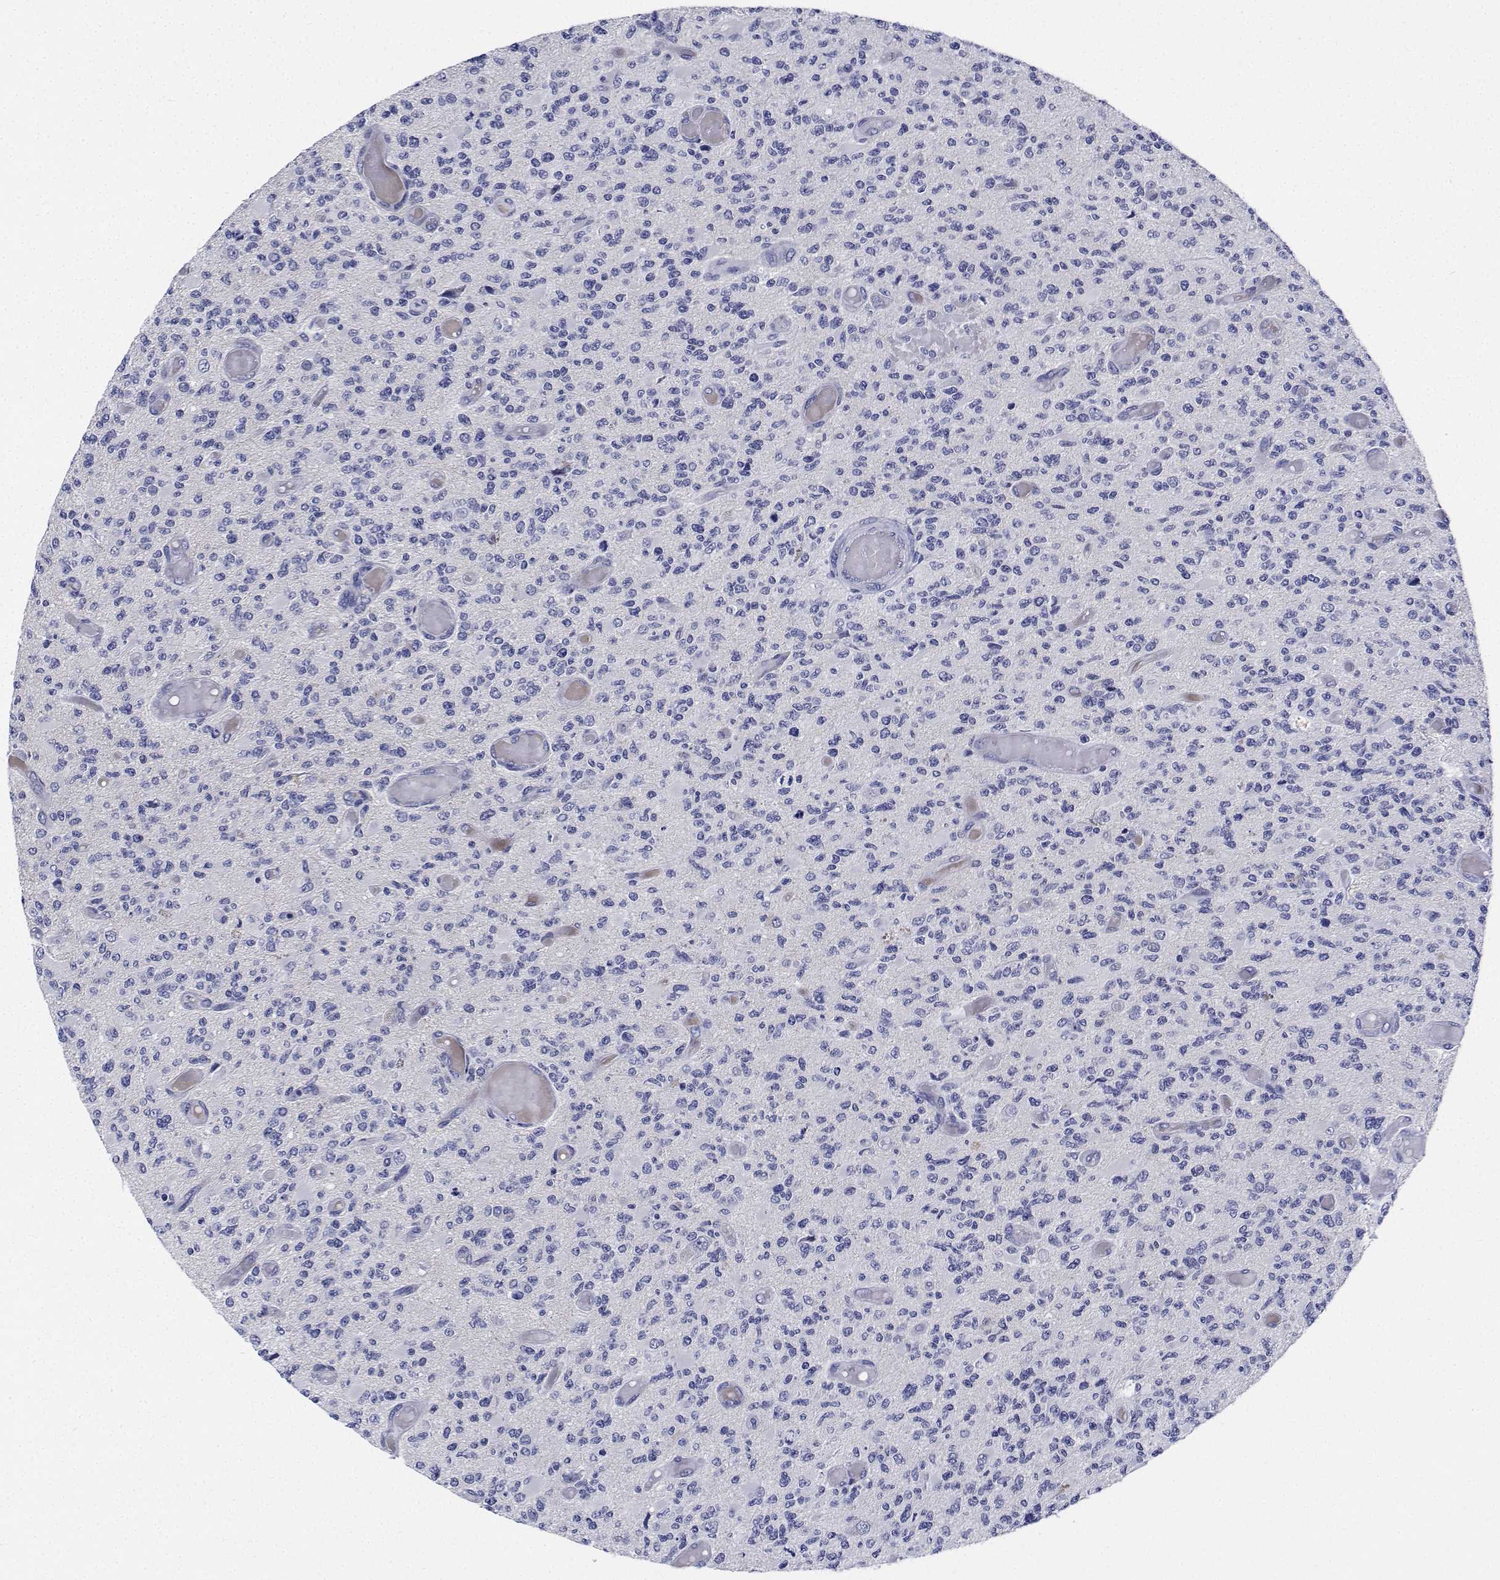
{"staining": {"intensity": "negative", "quantity": "none", "location": "none"}, "tissue": "glioma", "cell_type": "Tumor cells", "image_type": "cancer", "snomed": [{"axis": "morphology", "description": "Glioma, malignant, High grade"}, {"axis": "topography", "description": "Brain"}], "caption": "Immunohistochemical staining of malignant glioma (high-grade) exhibits no significant expression in tumor cells.", "gene": "PLXNA4", "patient": {"sex": "female", "age": 63}}